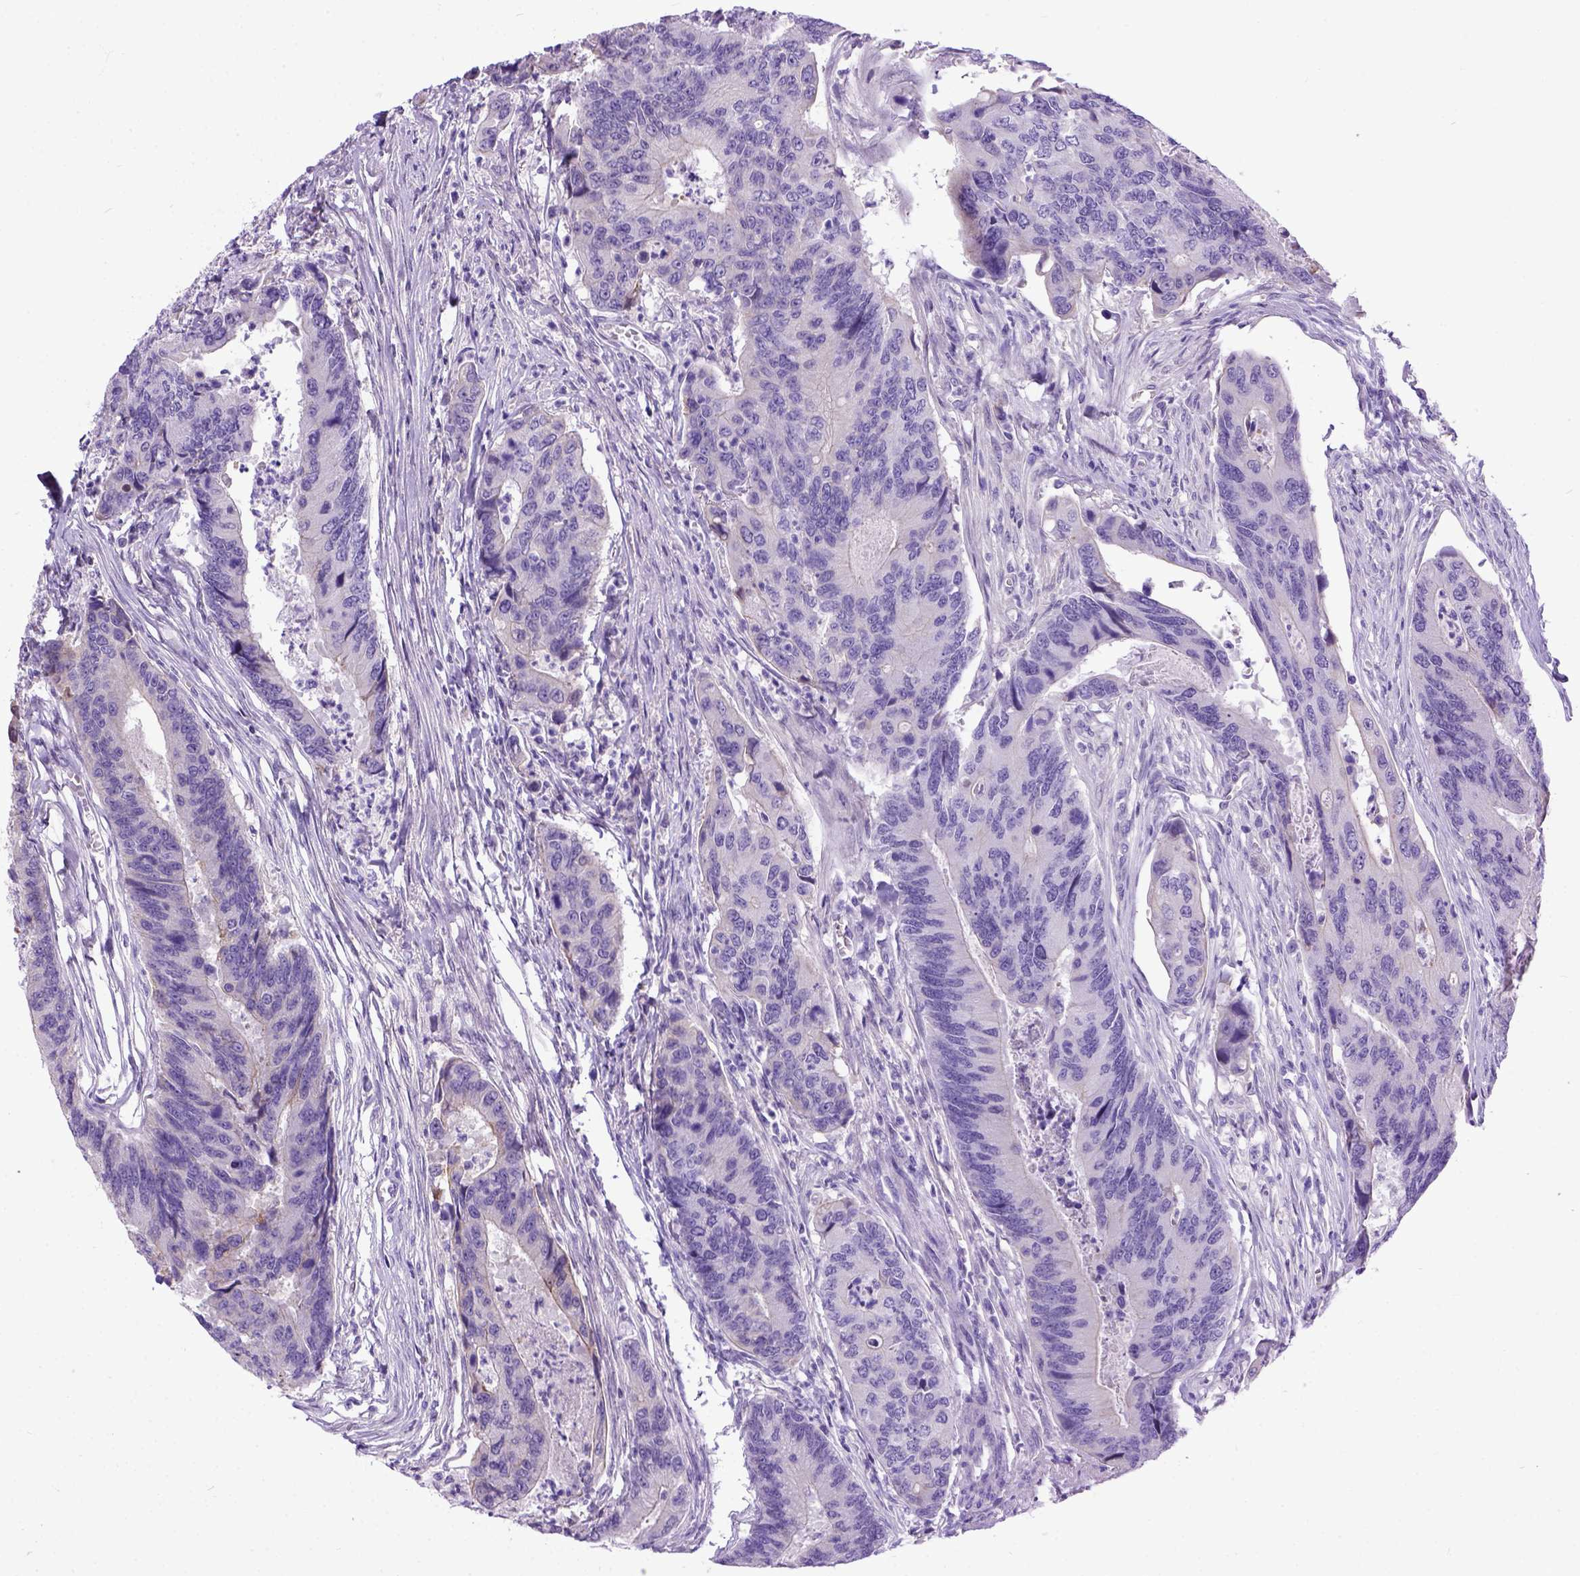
{"staining": {"intensity": "weak", "quantity": "<25%", "location": "cytoplasmic/membranous"}, "tissue": "colorectal cancer", "cell_type": "Tumor cells", "image_type": "cancer", "snomed": [{"axis": "morphology", "description": "Adenocarcinoma, NOS"}, {"axis": "topography", "description": "Colon"}], "caption": "Histopathology image shows no significant protein expression in tumor cells of colorectal adenocarcinoma. (DAB IHC visualized using brightfield microscopy, high magnification).", "gene": "NEK5", "patient": {"sex": "female", "age": 67}}